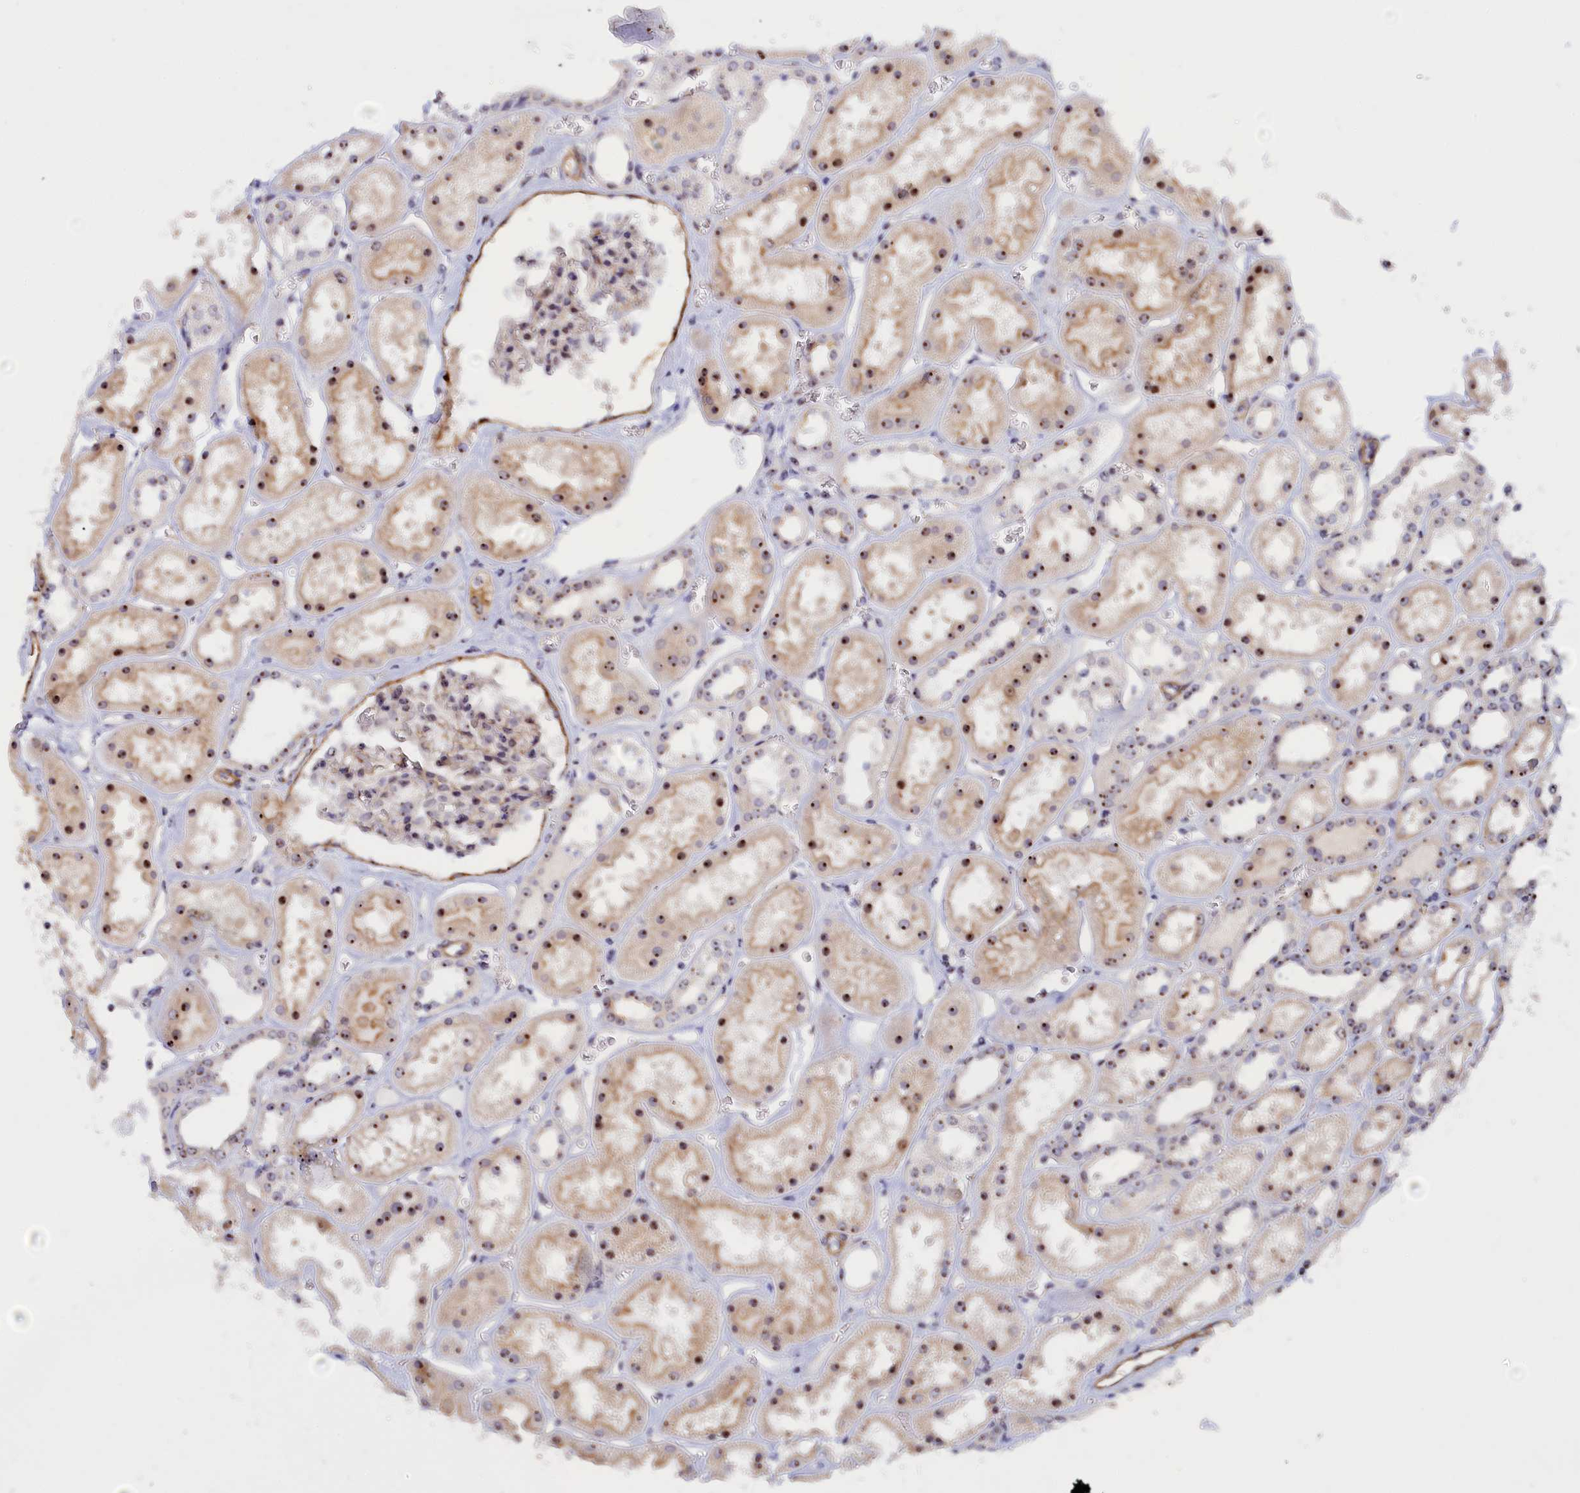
{"staining": {"intensity": "weak", "quantity": "25%-75%", "location": "nuclear"}, "tissue": "kidney", "cell_type": "Cells in glomeruli", "image_type": "normal", "snomed": [{"axis": "morphology", "description": "Normal tissue, NOS"}, {"axis": "topography", "description": "Kidney"}], "caption": "This is a micrograph of IHC staining of normal kidney, which shows weak staining in the nuclear of cells in glomeruli.", "gene": "DBNDD1", "patient": {"sex": "female", "age": 41}}